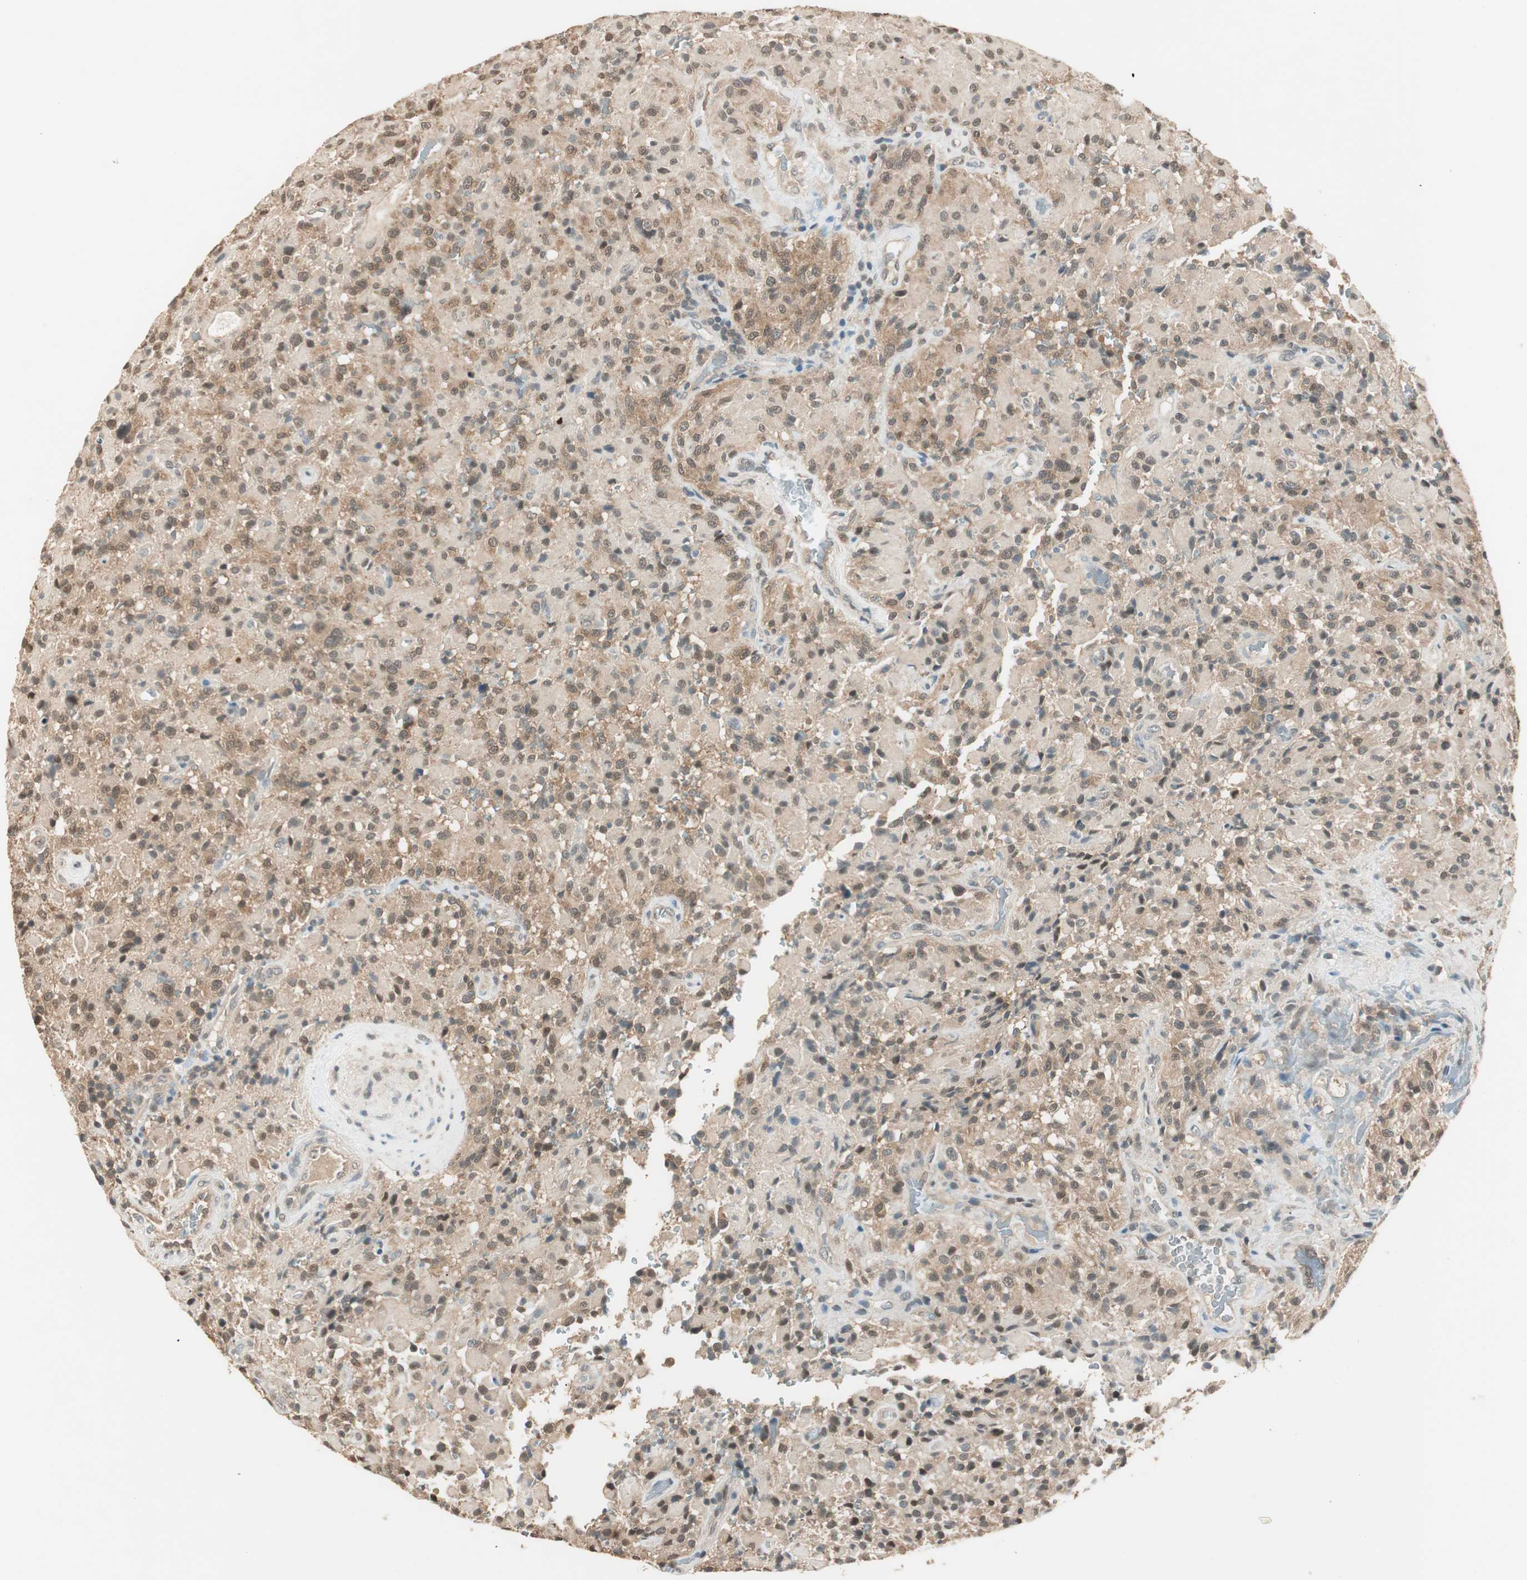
{"staining": {"intensity": "moderate", "quantity": "25%-75%", "location": "cytoplasmic/membranous"}, "tissue": "glioma", "cell_type": "Tumor cells", "image_type": "cancer", "snomed": [{"axis": "morphology", "description": "Glioma, malignant, High grade"}, {"axis": "topography", "description": "Brain"}], "caption": "DAB immunohistochemical staining of malignant glioma (high-grade) displays moderate cytoplasmic/membranous protein expression in about 25%-75% of tumor cells.", "gene": "USP5", "patient": {"sex": "male", "age": 71}}